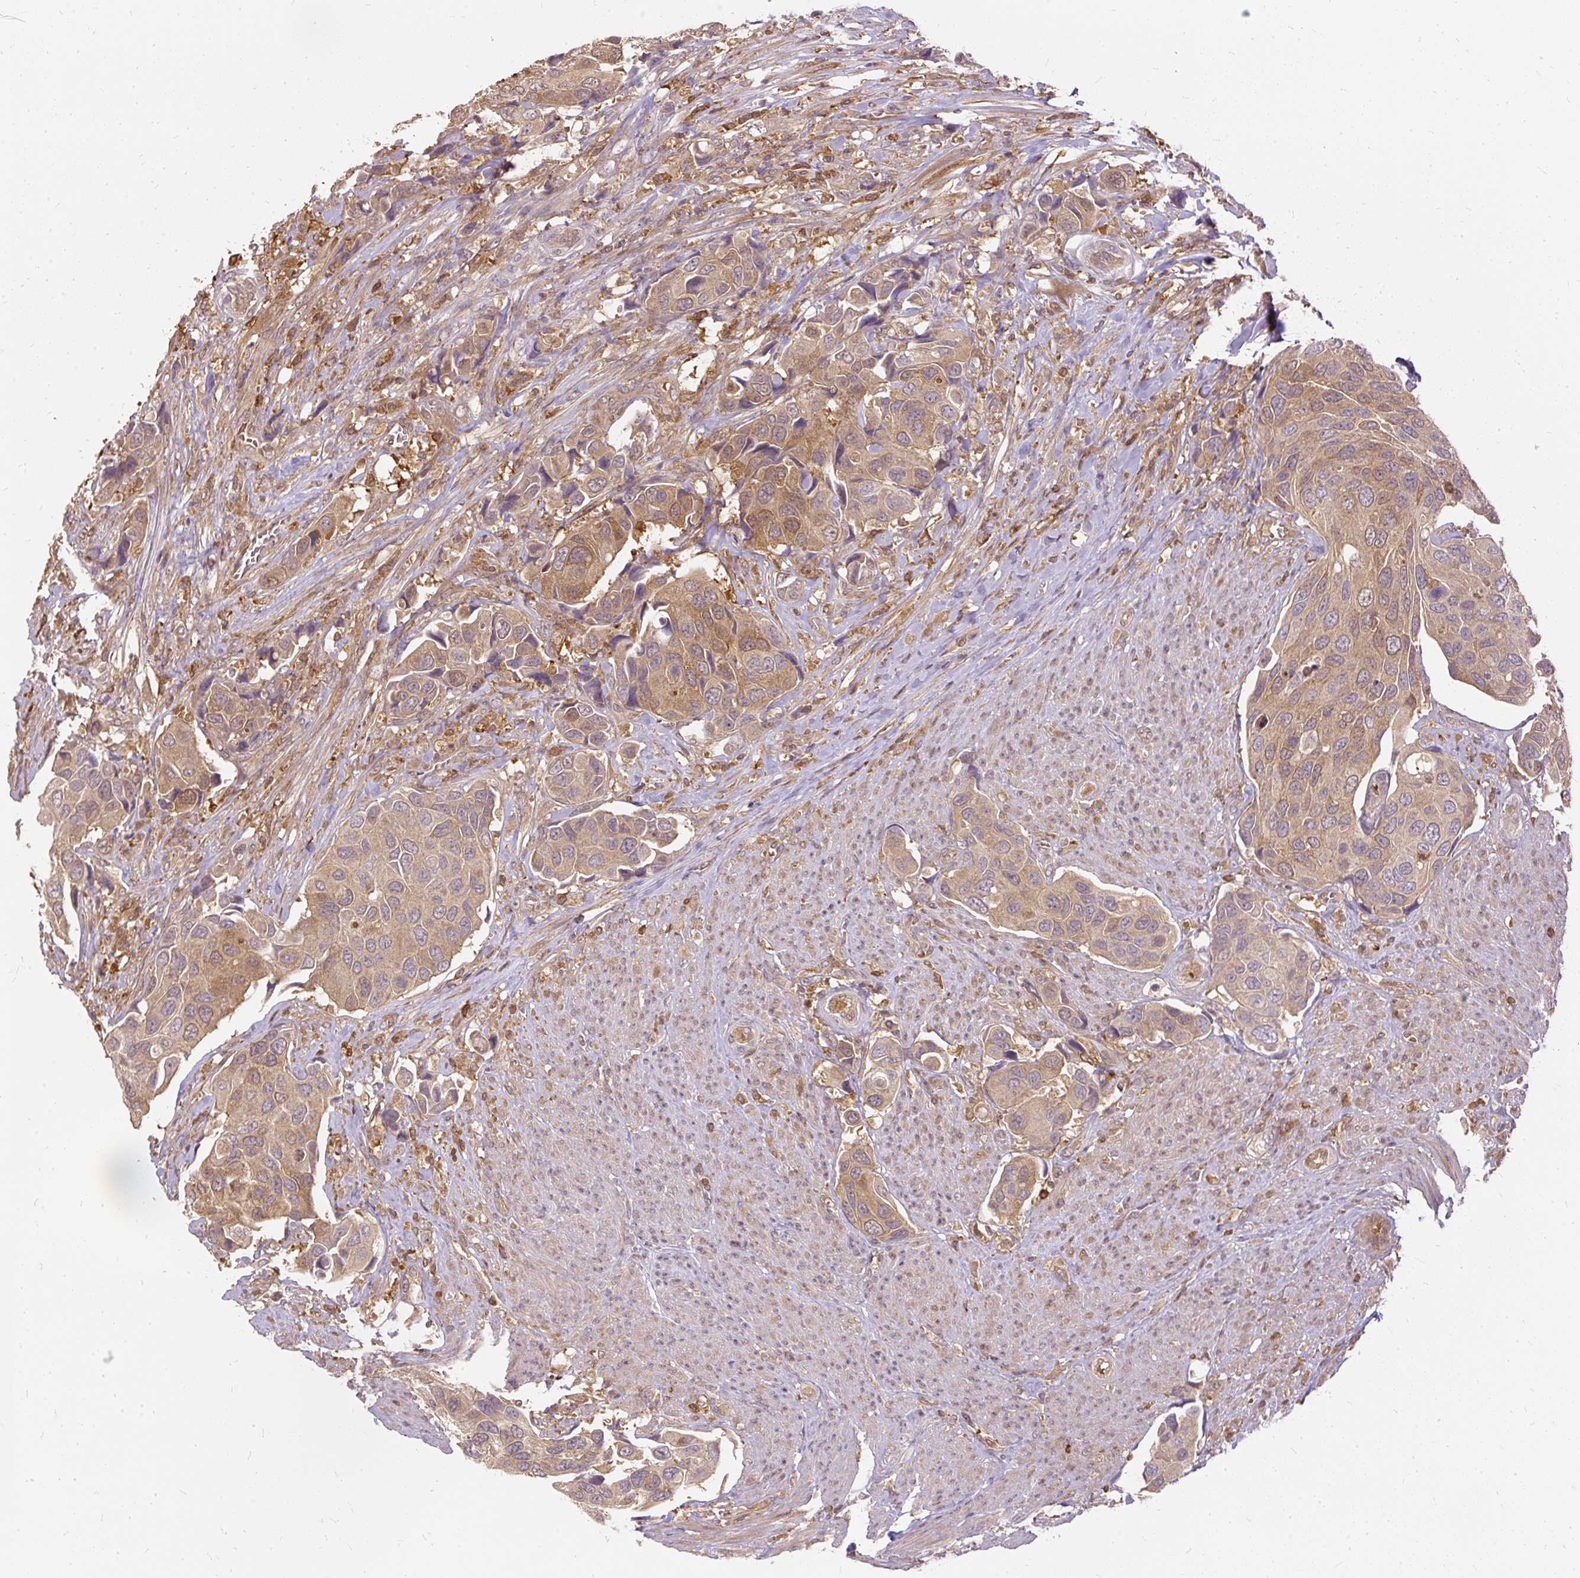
{"staining": {"intensity": "weak", "quantity": ">75%", "location": "cytoplasmic/membranous"}, "tissue": "urothelial cancer", "cell_type": "Tumor cells", "image_type": "cancer", "snomed": [{"axis": "morphology", "description": "Urothelial carcinoma, High grade"}, {"axis": "topography", "description": "Urinary bladder"}], "caption": "Immunohistochemistry image of human urothelial carcinoma (high-grade) stained for a protein (brown), which reveals low levels of weak cytoplasmic/membranous expression in about >75% of tumor cells.", "gene": "AP5S1", "patient": {"sex": "male", "age": 74}}